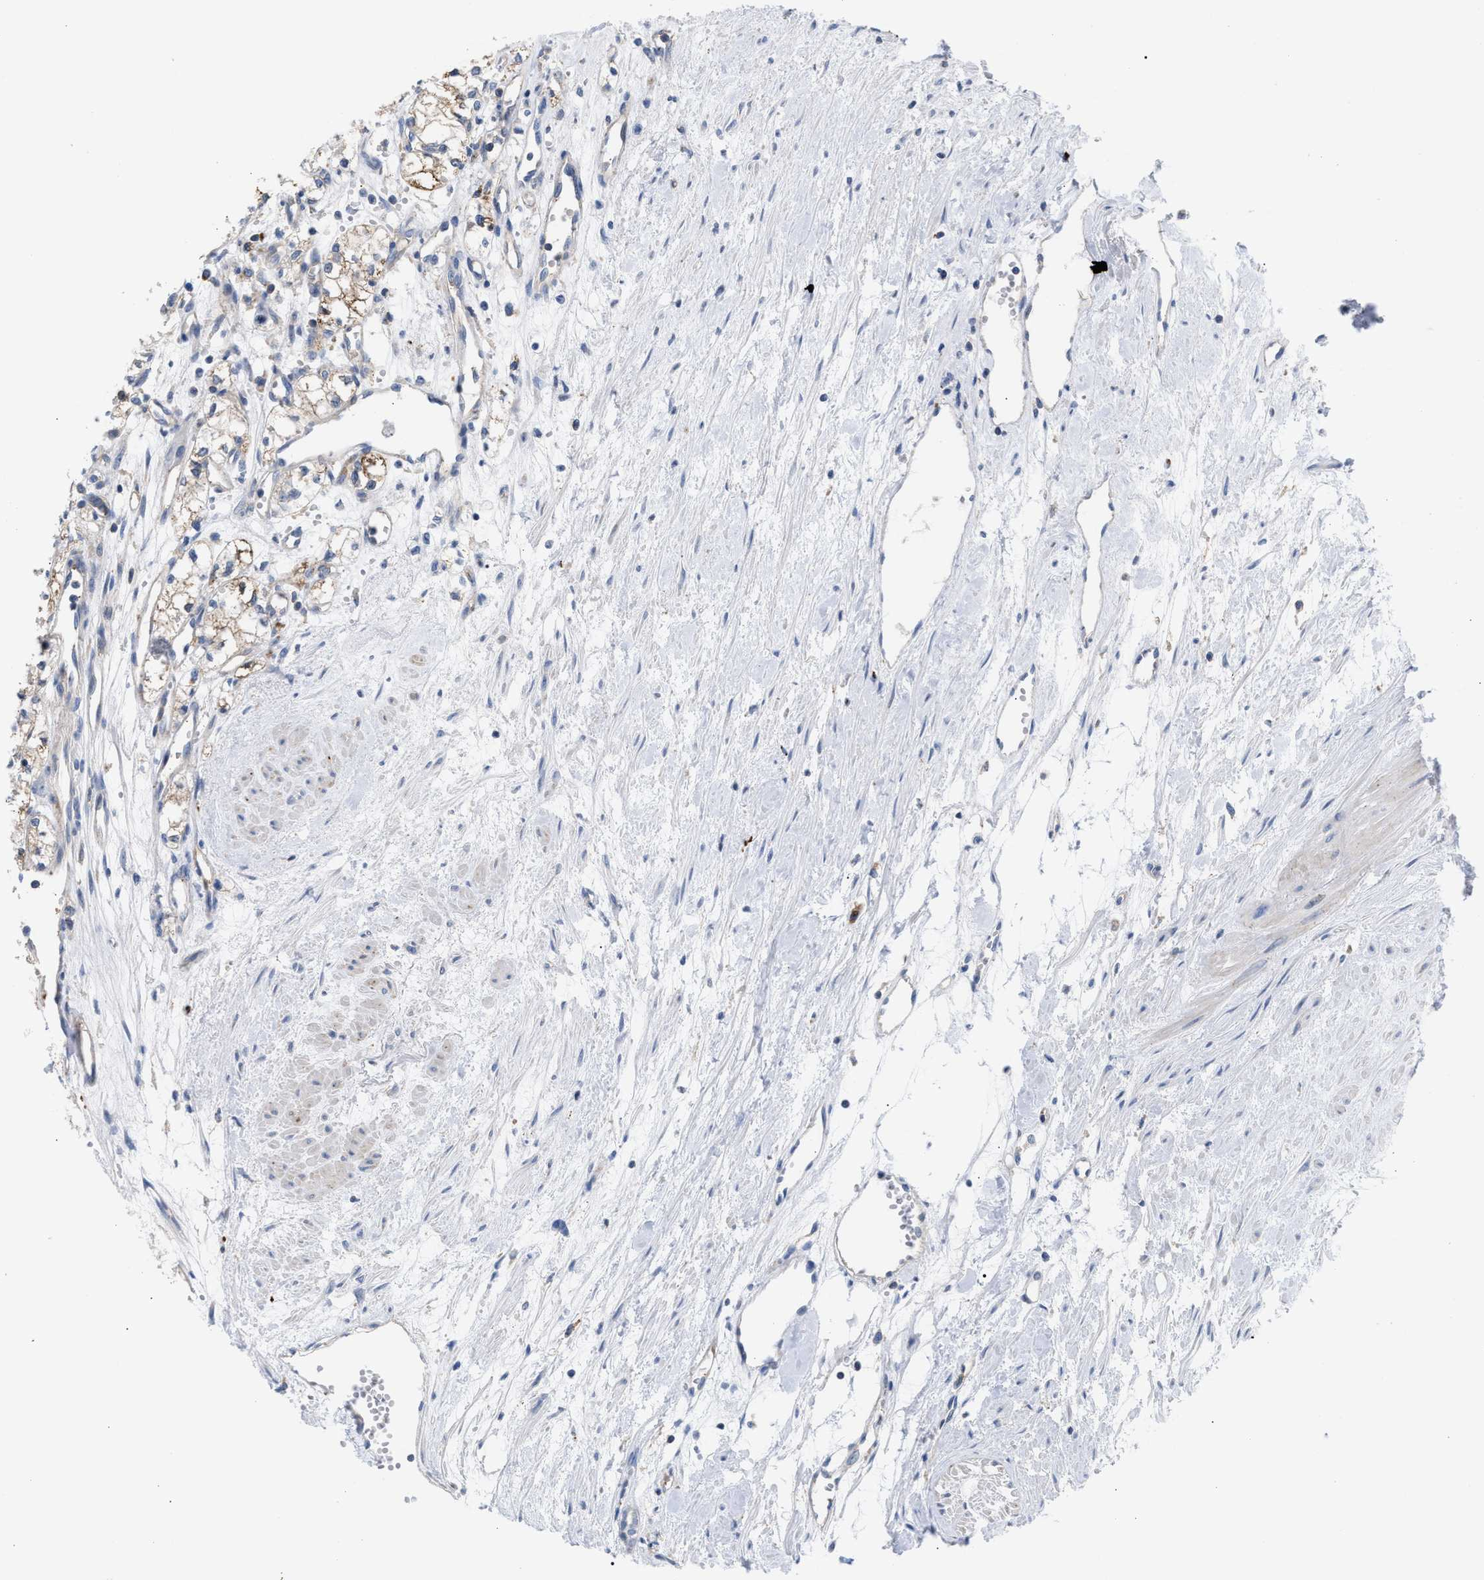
{"staining": {"intensity": "moderate", "quantity": ">75%", "location": "cytoplasmic/membranous"}, "tissue": "renal cancer", "cell_type": "Tumor cells", "image_type": "cancer", "snomed": [{"axis": "morphology", "description": "Adenocarcinoma, NOS"}, {"axis": "topography", "description": "Kidney"}], "caption": "The histopathology image displays staining of adenocarcinoma (renal), revealing moderate cytoplasmic/membranous protein expression (brown color) within tumor cells.", "gene": "MBTD1", "patient": {"sex": "male", "age": 59}}